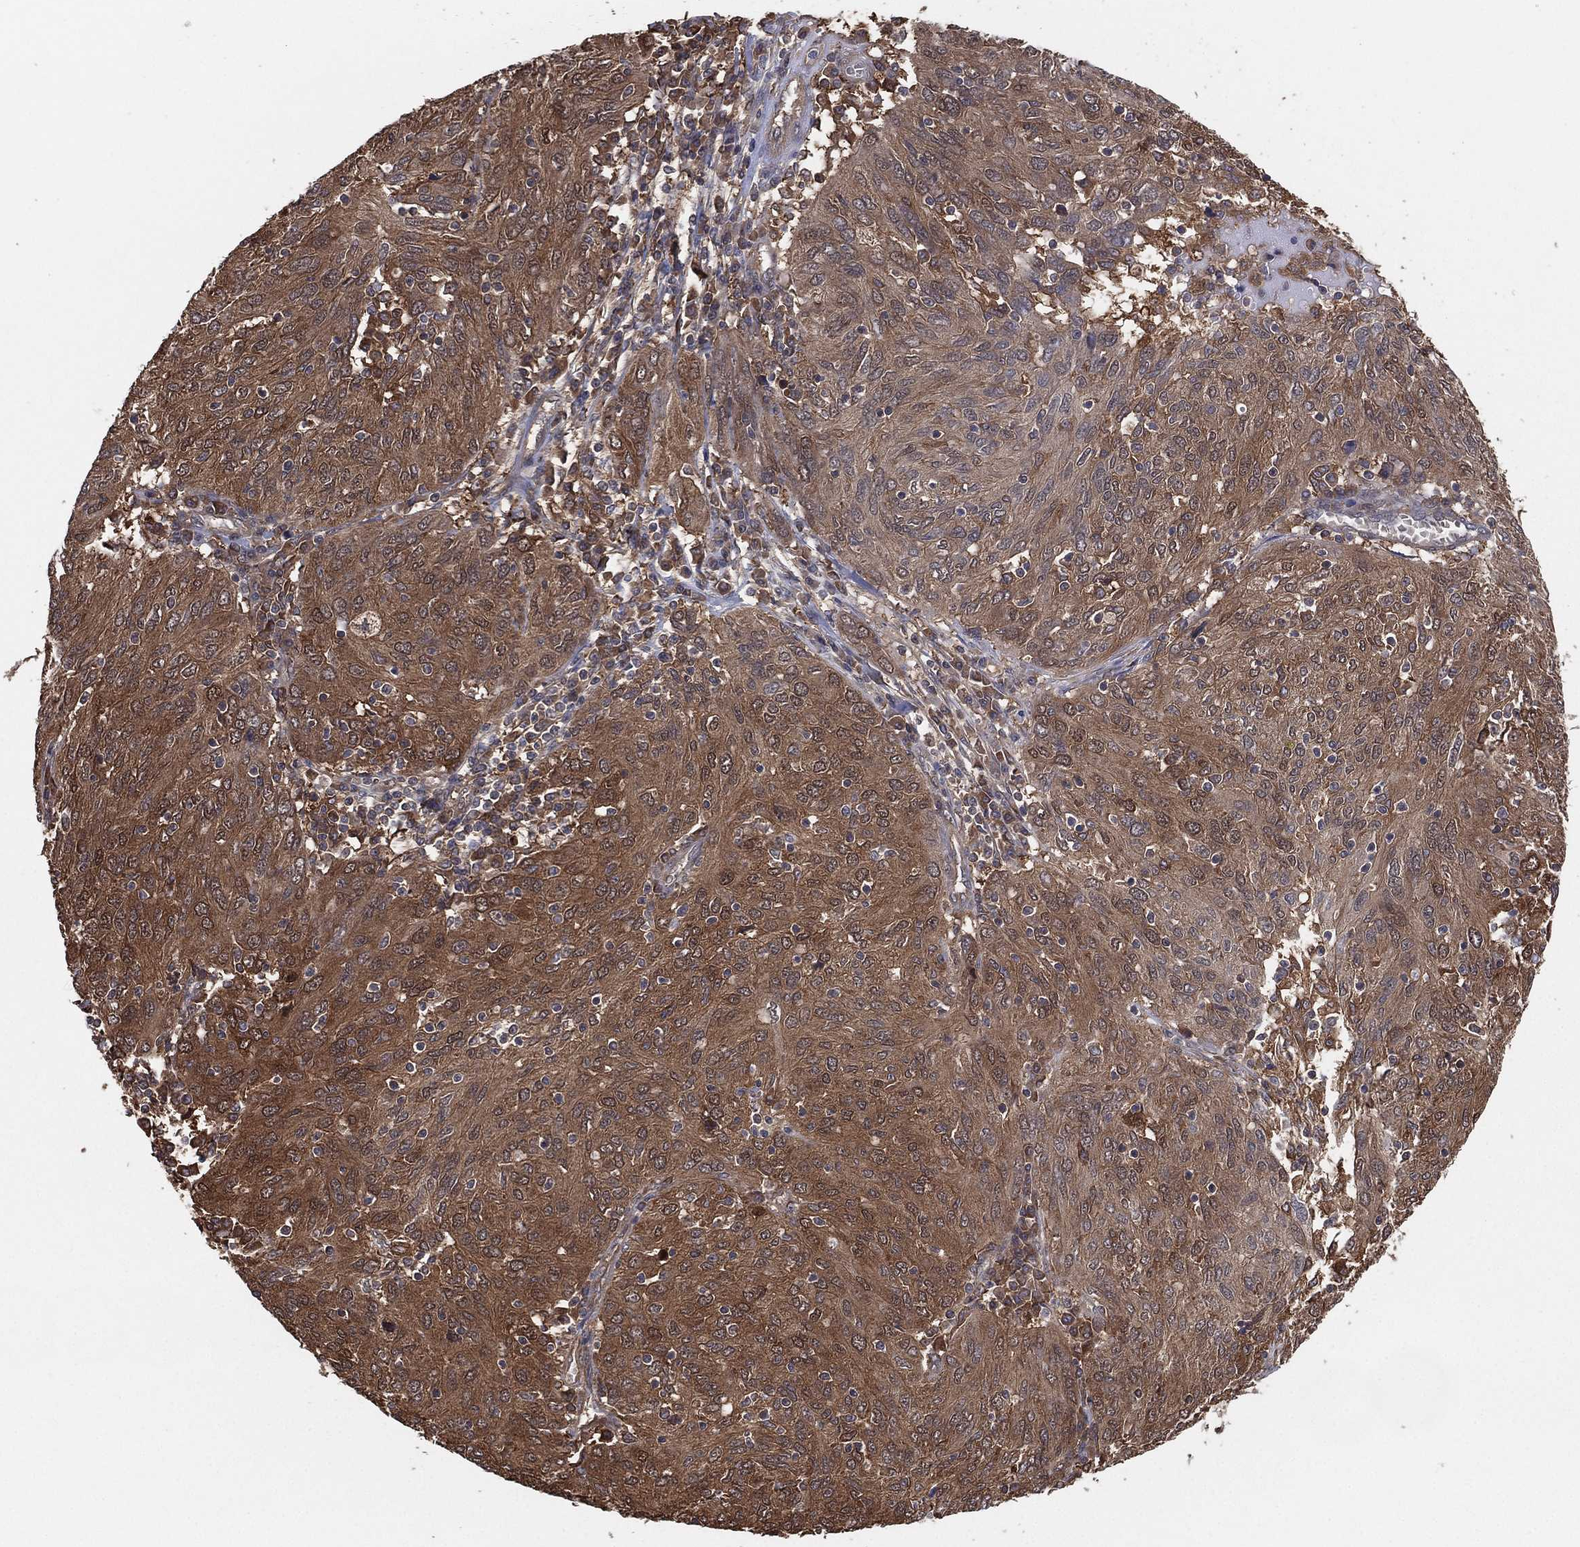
{"staining": {"intensity": "strong", "quantity": "25%-75%", "location": "cytoplasmic/membranous"}, "tissue": "ovarian cancer", "cell_type": "Tumor cells", "image_type": "cancer", "snomed": [{"axis": "morphology", "description": "Carcinoma, endometroid"}, {"axis": "topography", "description": "Ovary"}], "caption": "Human endometroid carcinoma (ovarian) stained with a protein marker demonstrates strong staining in tumor cells.", "gene": "PSMG4", "patient": {"sex": "female", "age": 50}}